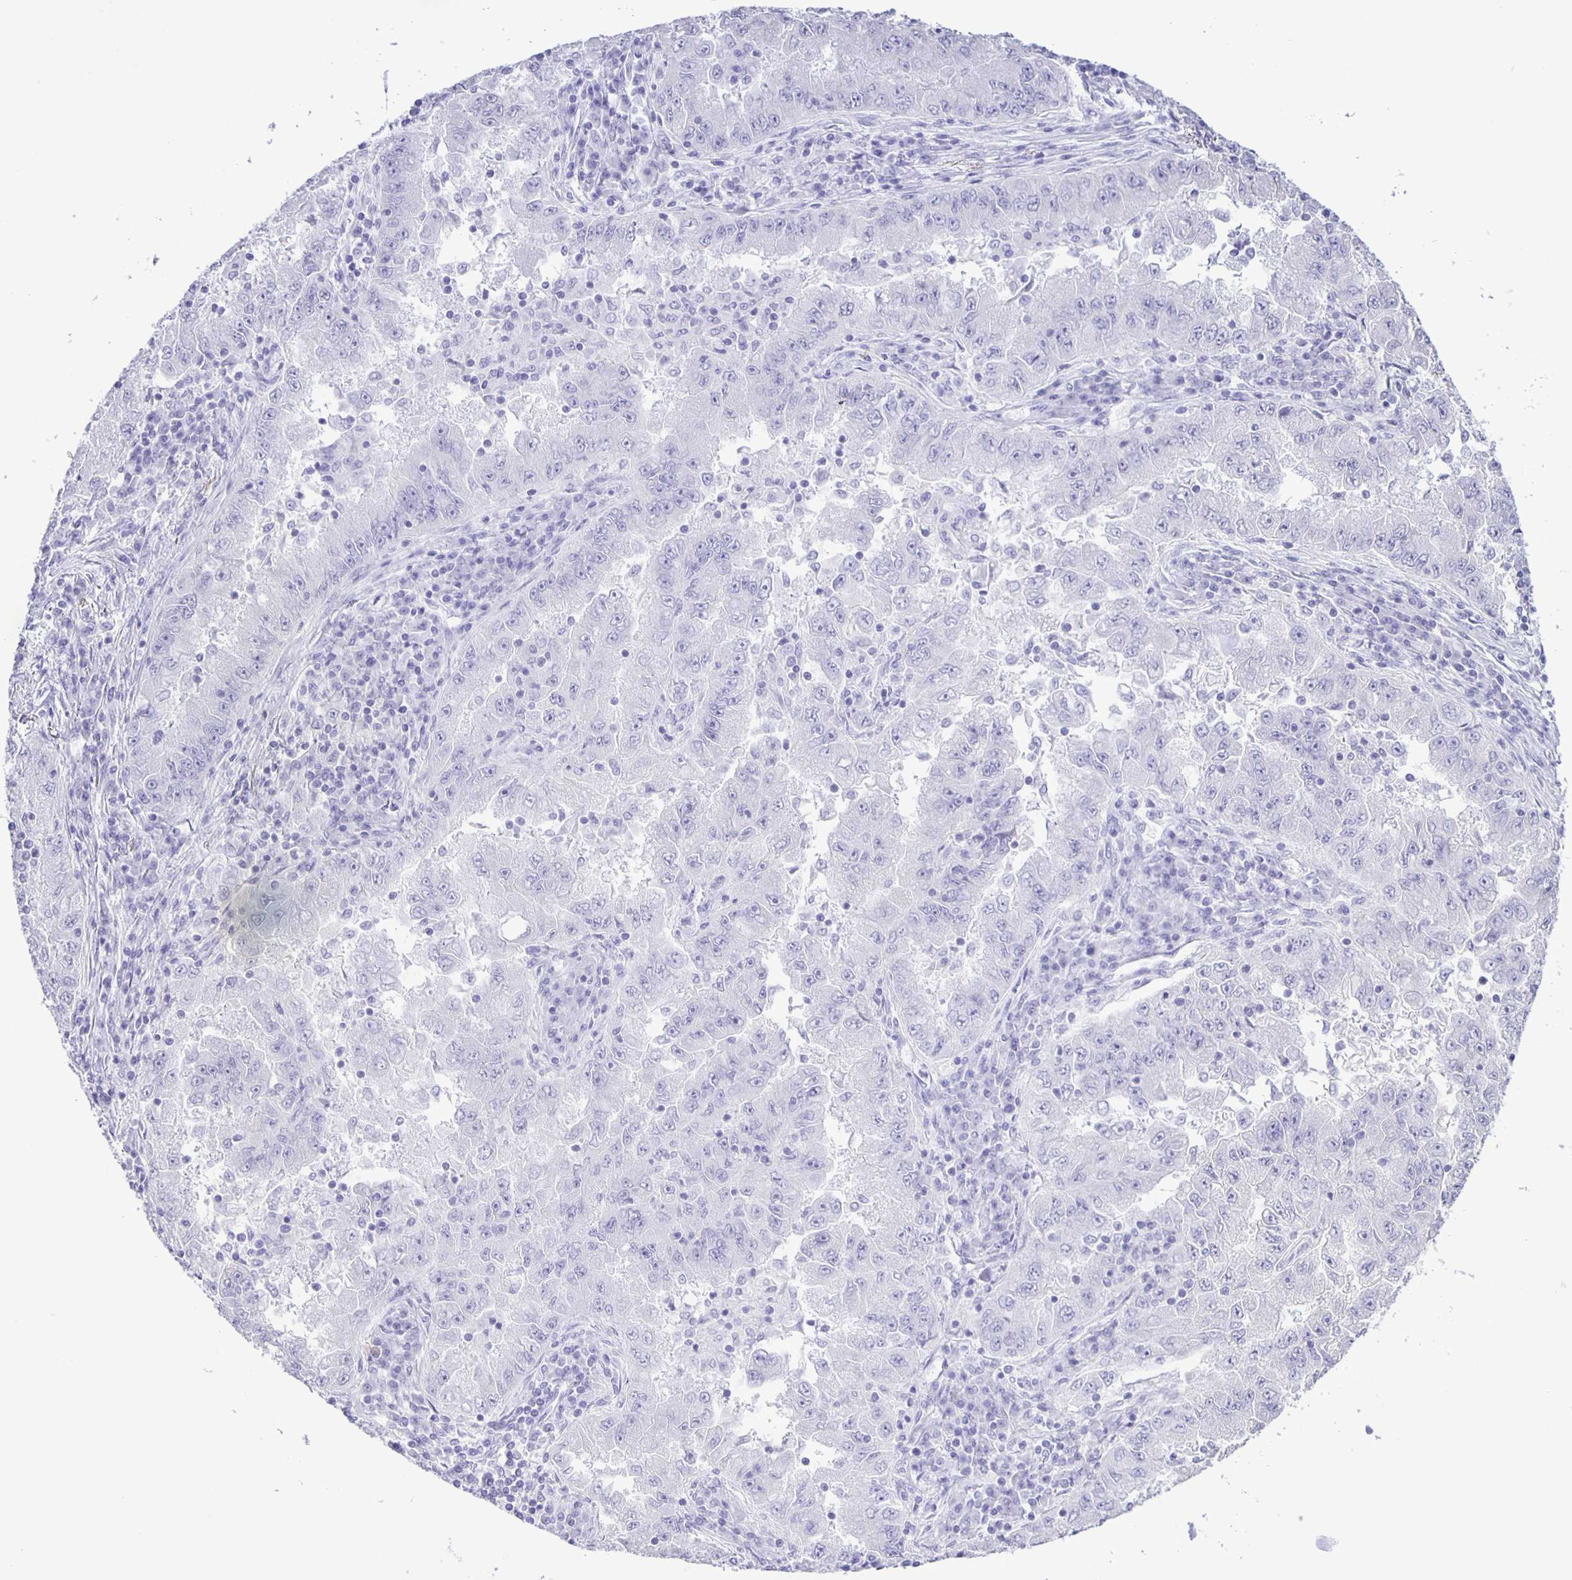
{"staining": {"intensity": "negative", "quantity": "none", "location": "none"}, "tissue": "lung cancer", "cell_type": "Tumor cells", "image_type": "cancer", "snomed": [{"axis": "morphology", "description": "Adenocarcinoma, NOS"}, {"axis": "morphology", "description": "Adenocarcinoma primary or metastatic"}, {"axis": "topography", "description": "Lung"}], "caption": "This is an immunohistochemistry micrograph of adenocarcinoma (lung). There is no expression in tumor cells.", "gene": "EZHIP", "patient": {"sex": "male", "age": 74}}